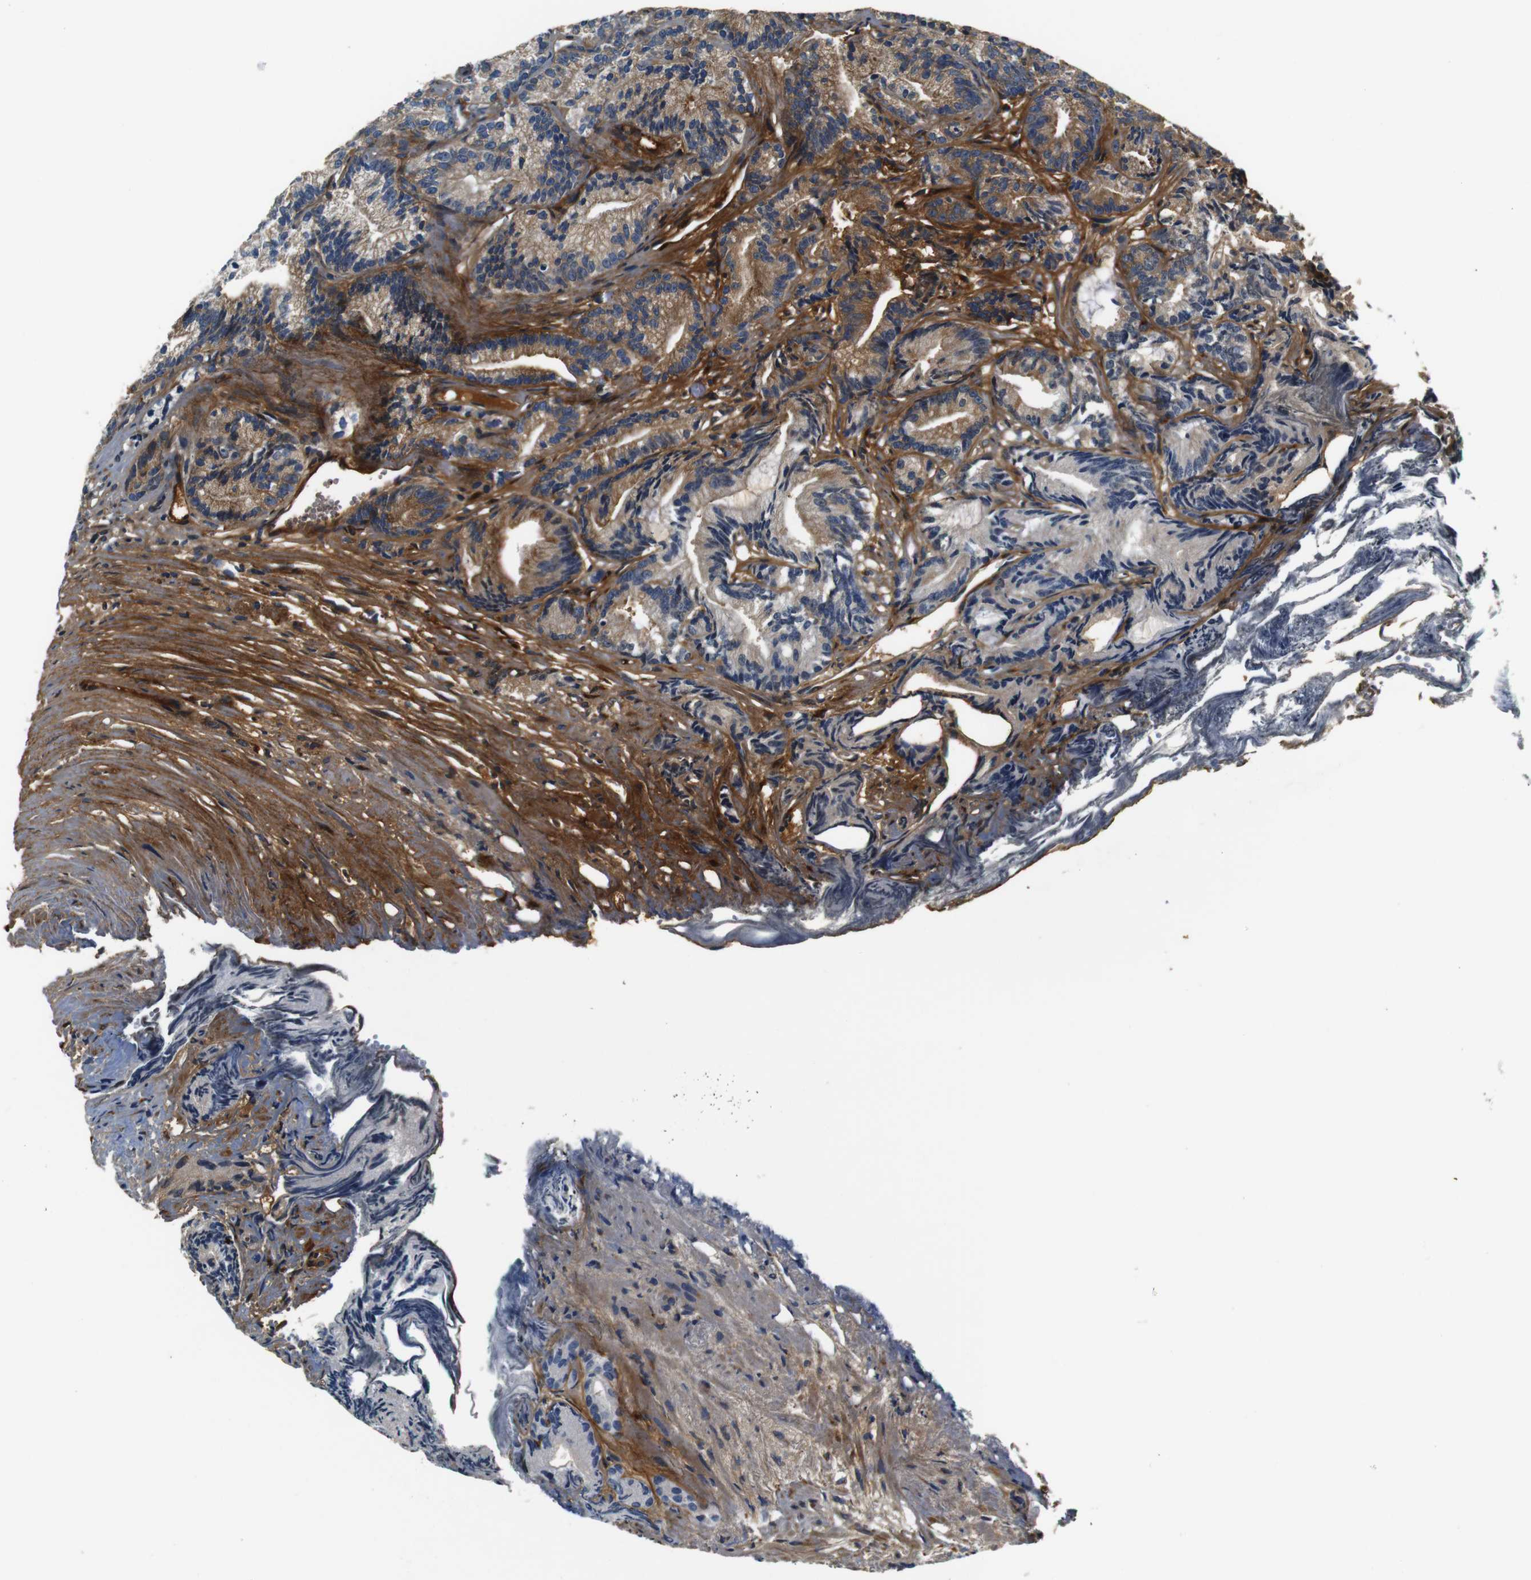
{"staining": {"intensity": "moderate", "quantity": "<25%", "location": "cytoplasmic/membranous"}, "tissue": "prostate cancer", "cell_type": "Tumor cells", "image_type": "cancer", "snomed": [{"axis": "morphology", "description": "Adenocarcinoma, Low grade"}, {"axis": "topography", "description": "Prostate"}], "caption": "Tumor cells exhibit low levels of moderate cytoplasmic/membranous positivity in about <25% of cells in human prostate cancer (adenocarcinoma (low-grade)). (IHC, brightfield microscopy, high magnification).", "gene": "COL1A1", "patient": {"sex": "male", "age": 89}}